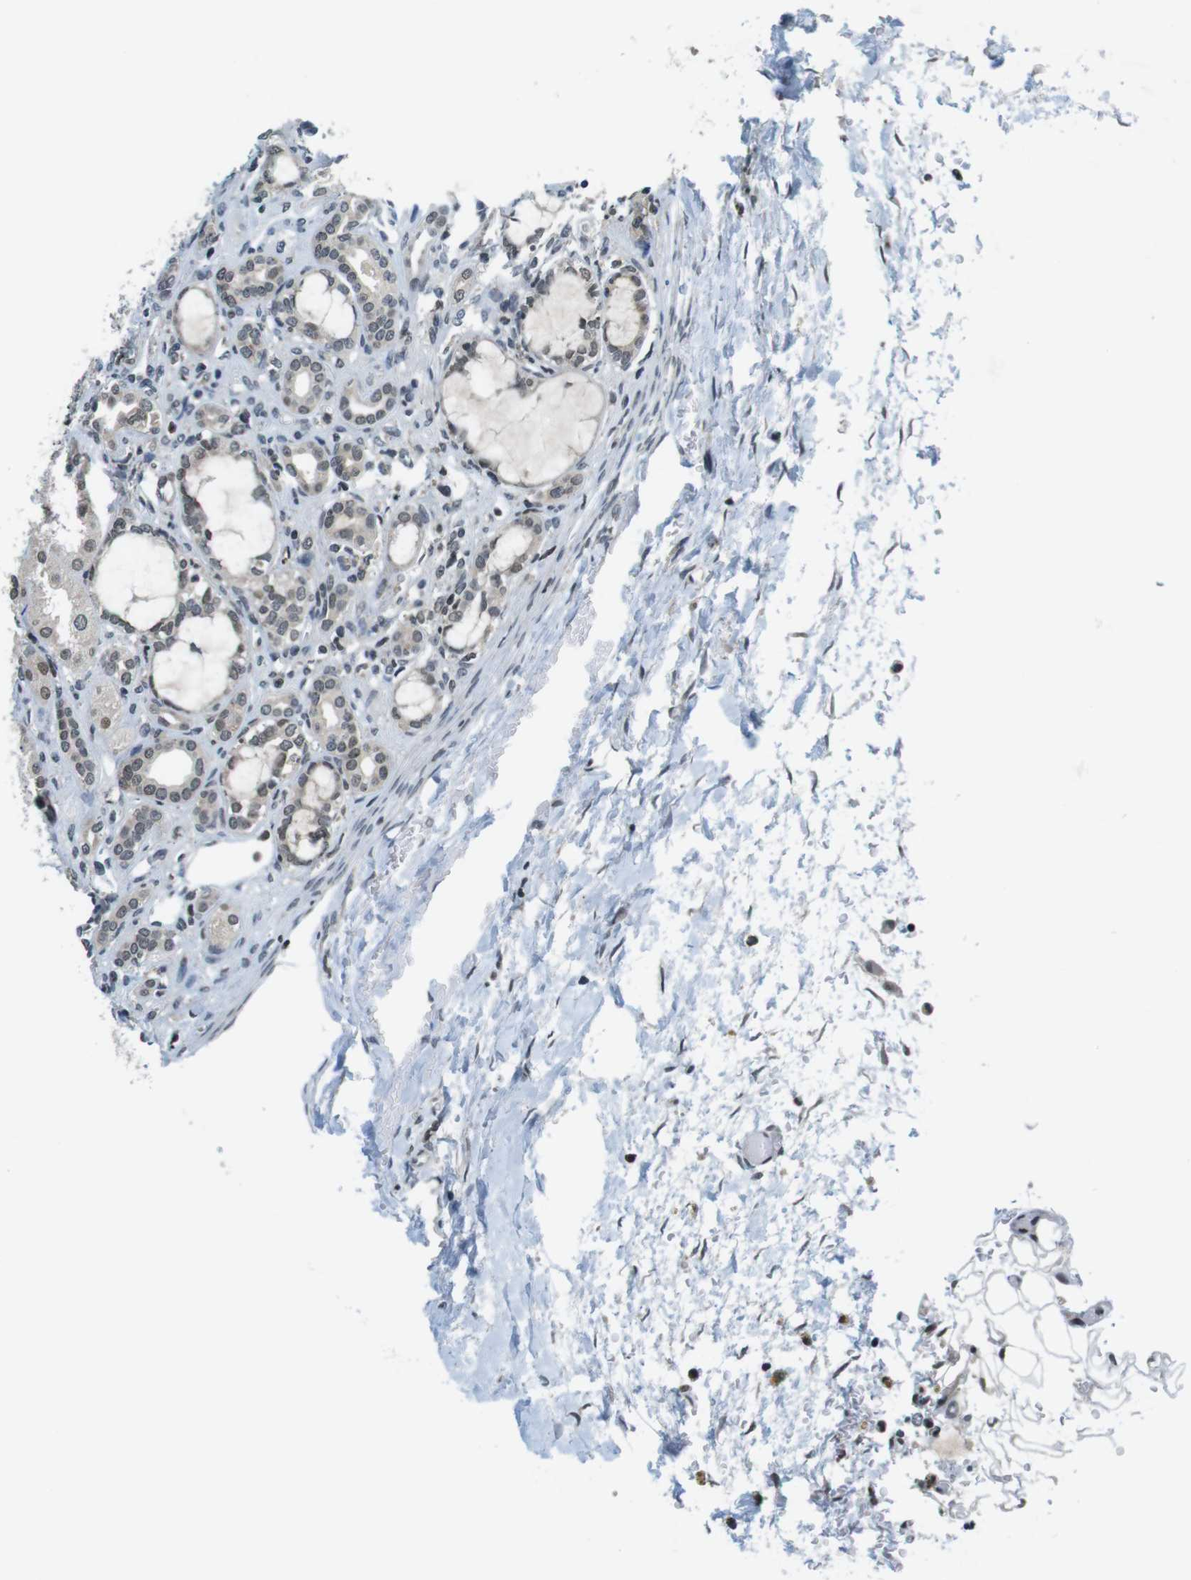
{"staining": {"intensity": "weak", "quantity": "<25%", "location": "nuclear"}, "tissue": "kidney", "cell_type": "Cells in glomeruli", "image_type": "normal", "snomed": [{"axis": "morphology", "description": "Normal tissue, NOS"}, {"axis": "topography", "description": "Kidney"}], "caption": "High power microscopy photomicrograph of an immunohistochemistry micrograph of benign kidney, revealing no significant expression in cells in glomeruli.", "gene": "NEK4", "patient": {"sex": "male", "age": 7}}